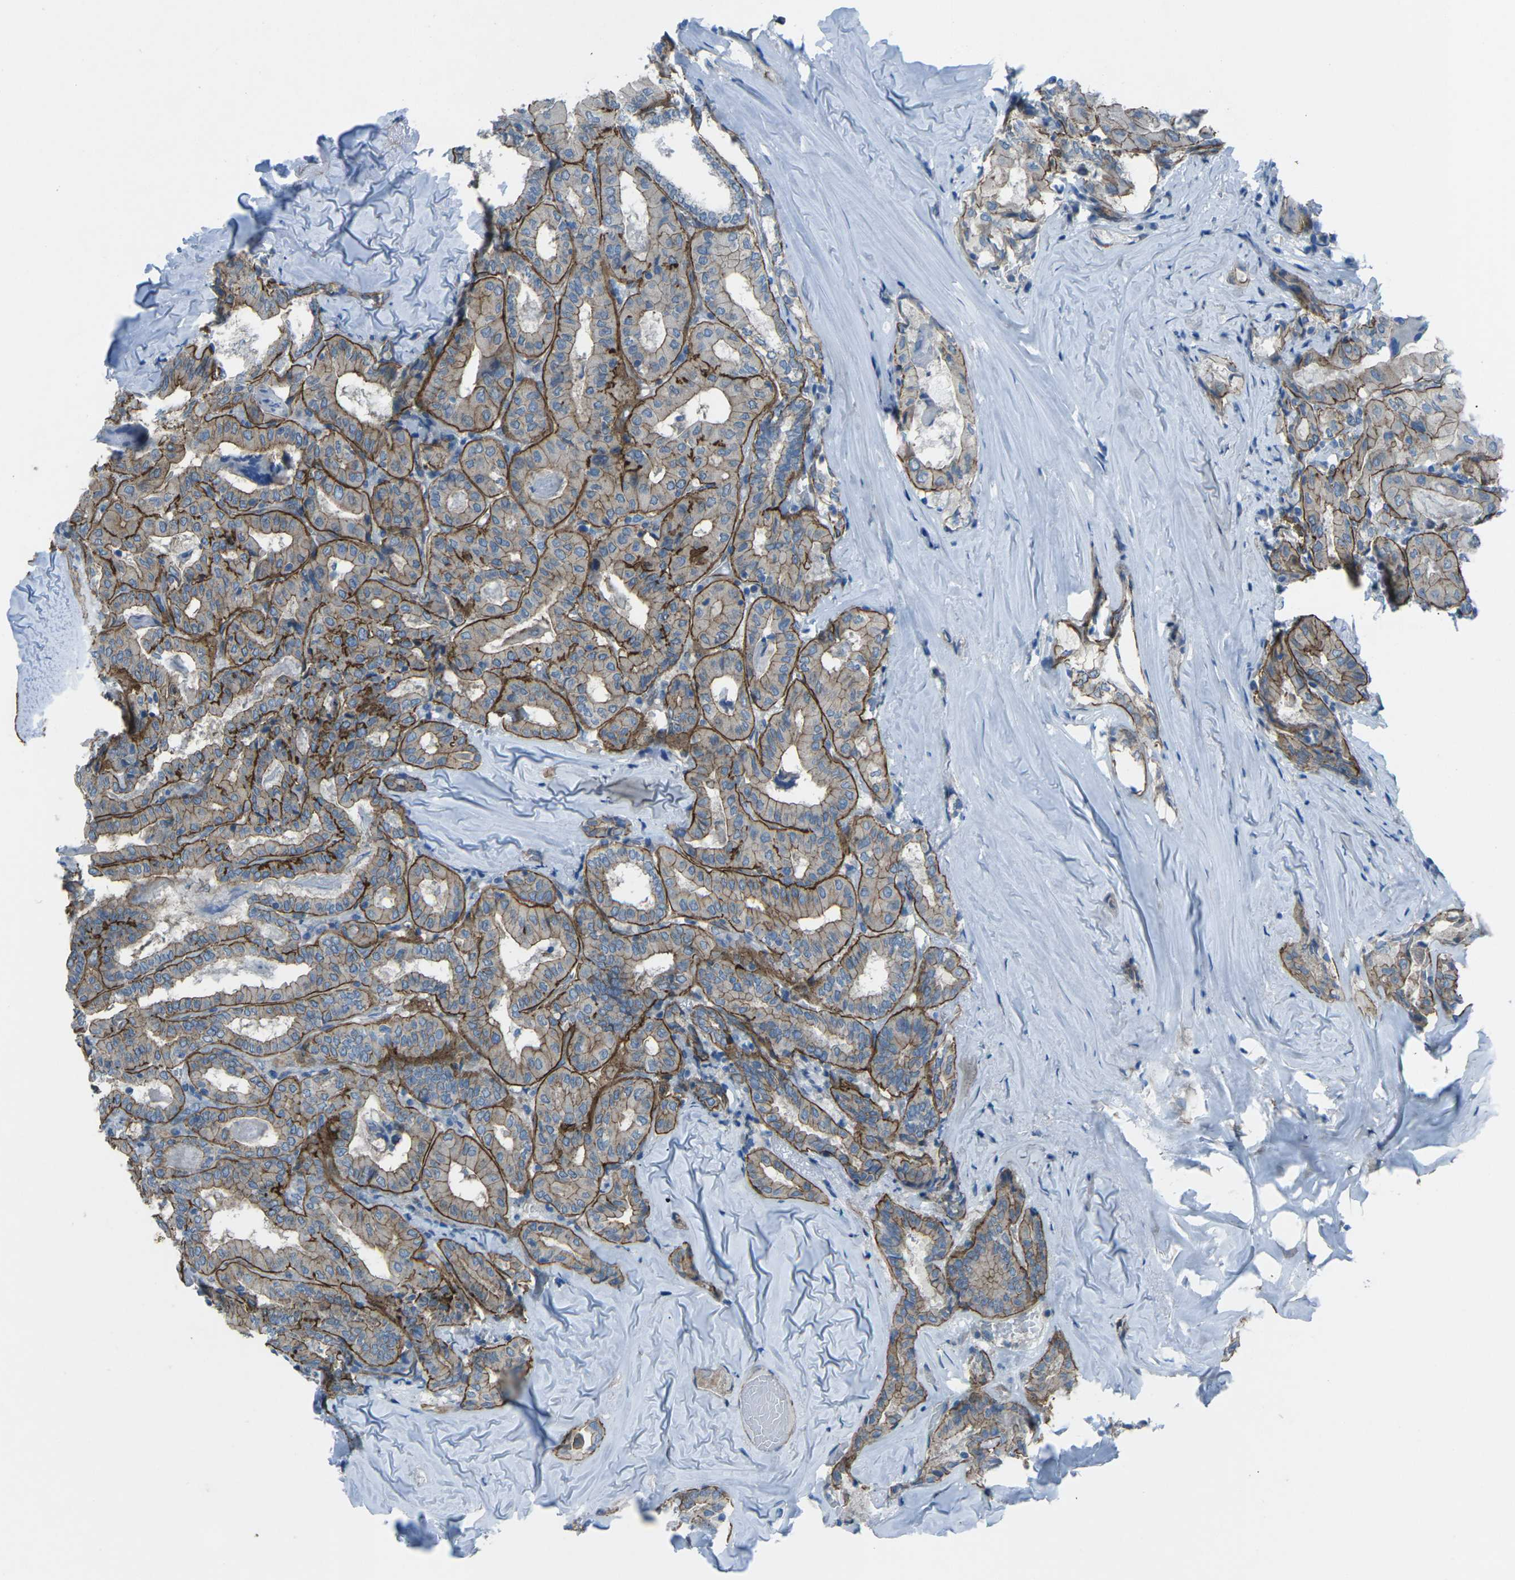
{"staining": {"intensity": "moderate", "quantity": "25%-75%", "location": "cytoplasmic/membranous"}, "tissue": "thyroid cancer", "cell_type": "Tumor cells", "image_type": "cancer", "snomed": [{"axis": "morphology", "description": "Papillary adenocarcinoma, NOS"}, {"axis": "topography", "description": "Thyroid gland"}], "caption": "IHC photomicrograph of neoplastic tissue: human thyroid papillary adenocarcinoma stained using immunohistochemistry (IHC) exhibits medium levels of moderate protein expression localized specifically in the cytoplasmic/membranous of tumor cells, appearing as a cytoplasmic/membranous brown color.", "gene": "UTRN", "patient": {"sex": "female", "age": 42}}